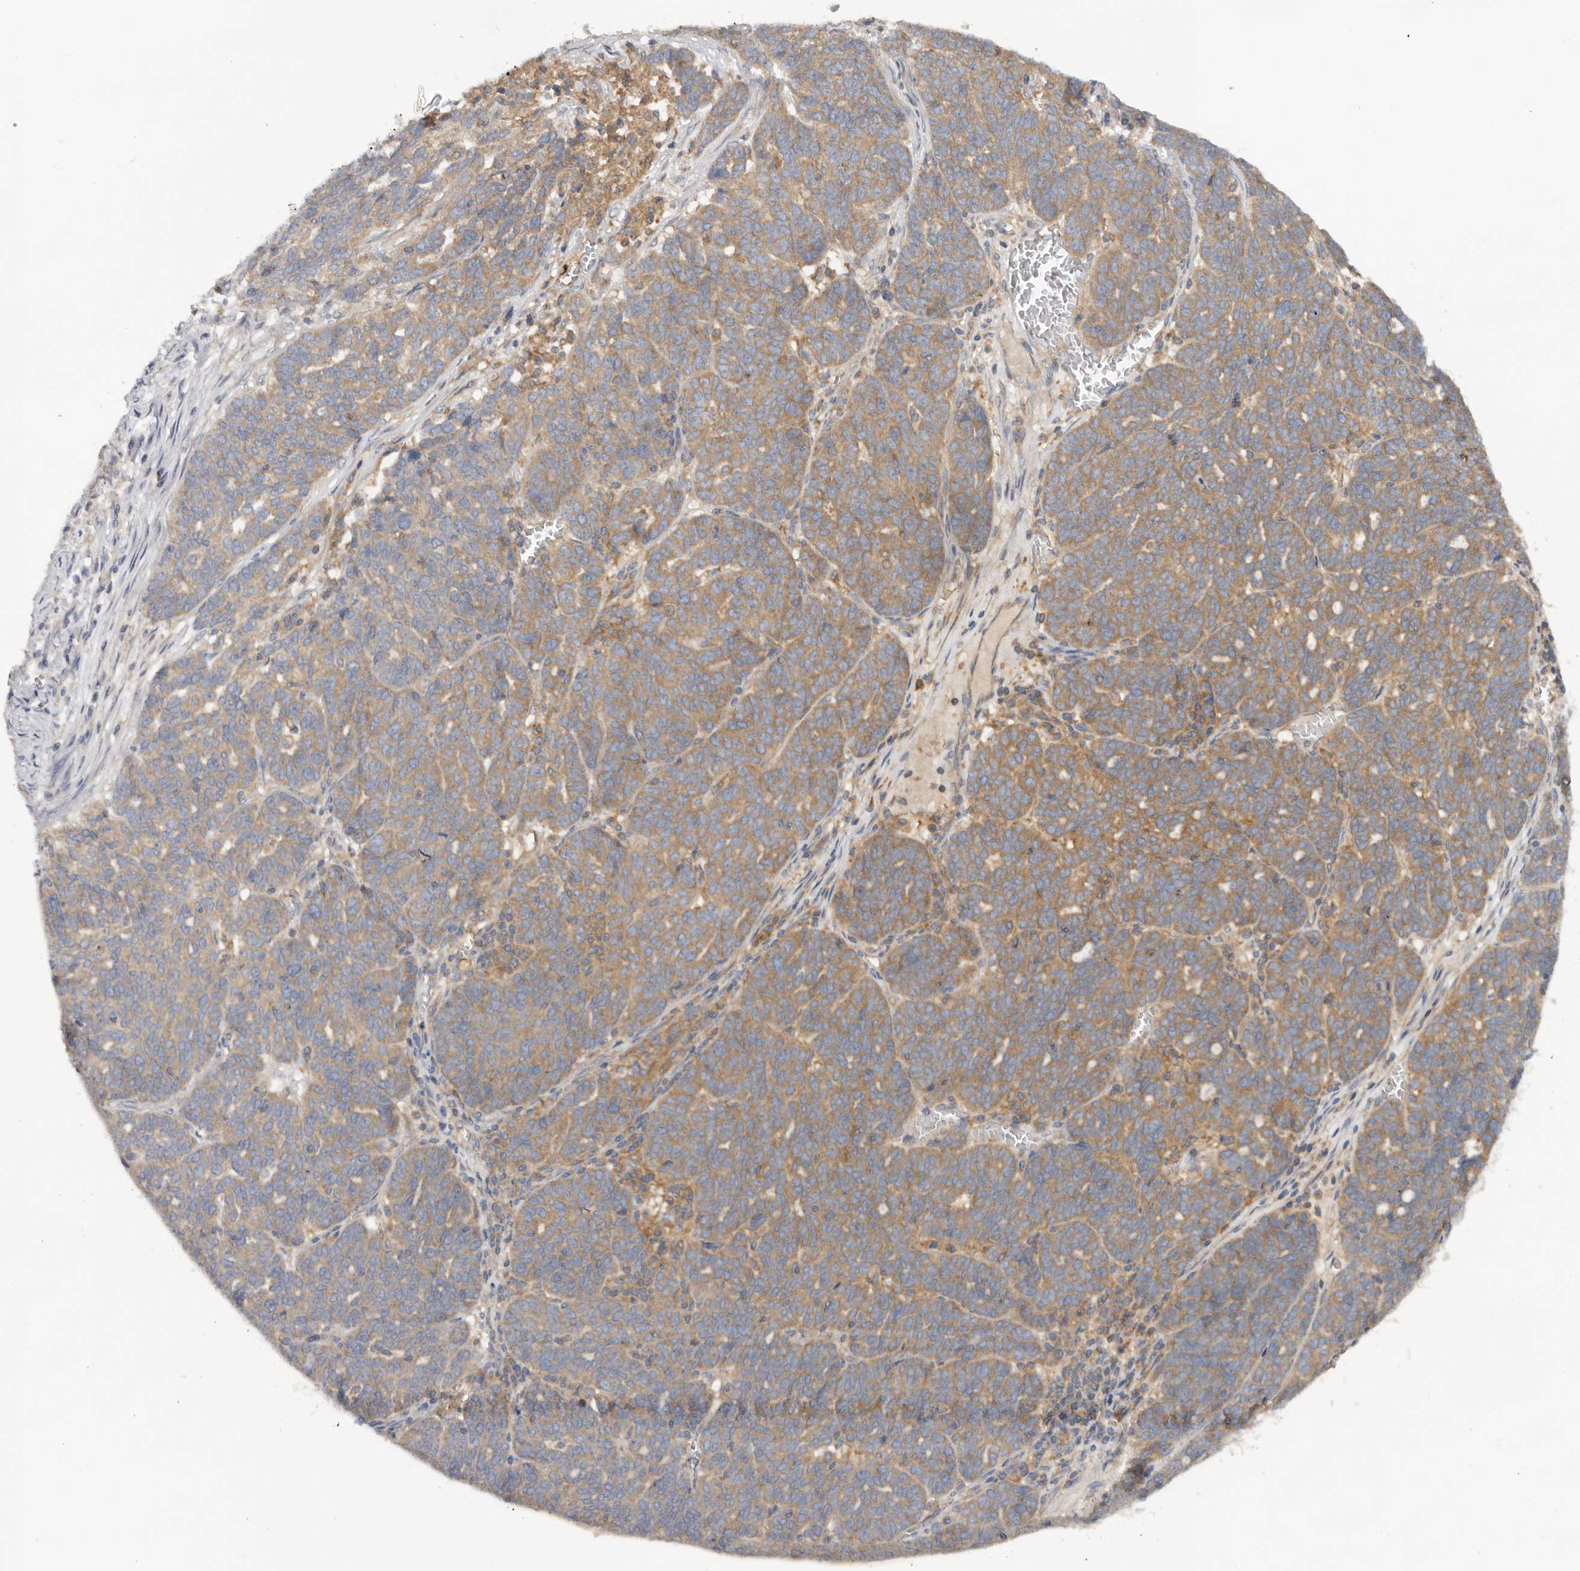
{"staining": {"intensity": "moderate", "quantity": ">75%", "location": "cytoplasmic/membranous"}, "tissue": "ovarian cancer", "cell_type": "Tumor cells", "image_type": "cancer", "snomed": [{"axis": "morphology", "description": "Cystadenocarcinoma, serous, NOS"}, {"axis": "topography", "description": "Ovary"}], "caption": "Ovarian cancer stained with a protein marker displays moderate staining in tumor cells.", "gene": "PPP1R42", "patient": {"sex": "female", "age": 59}}